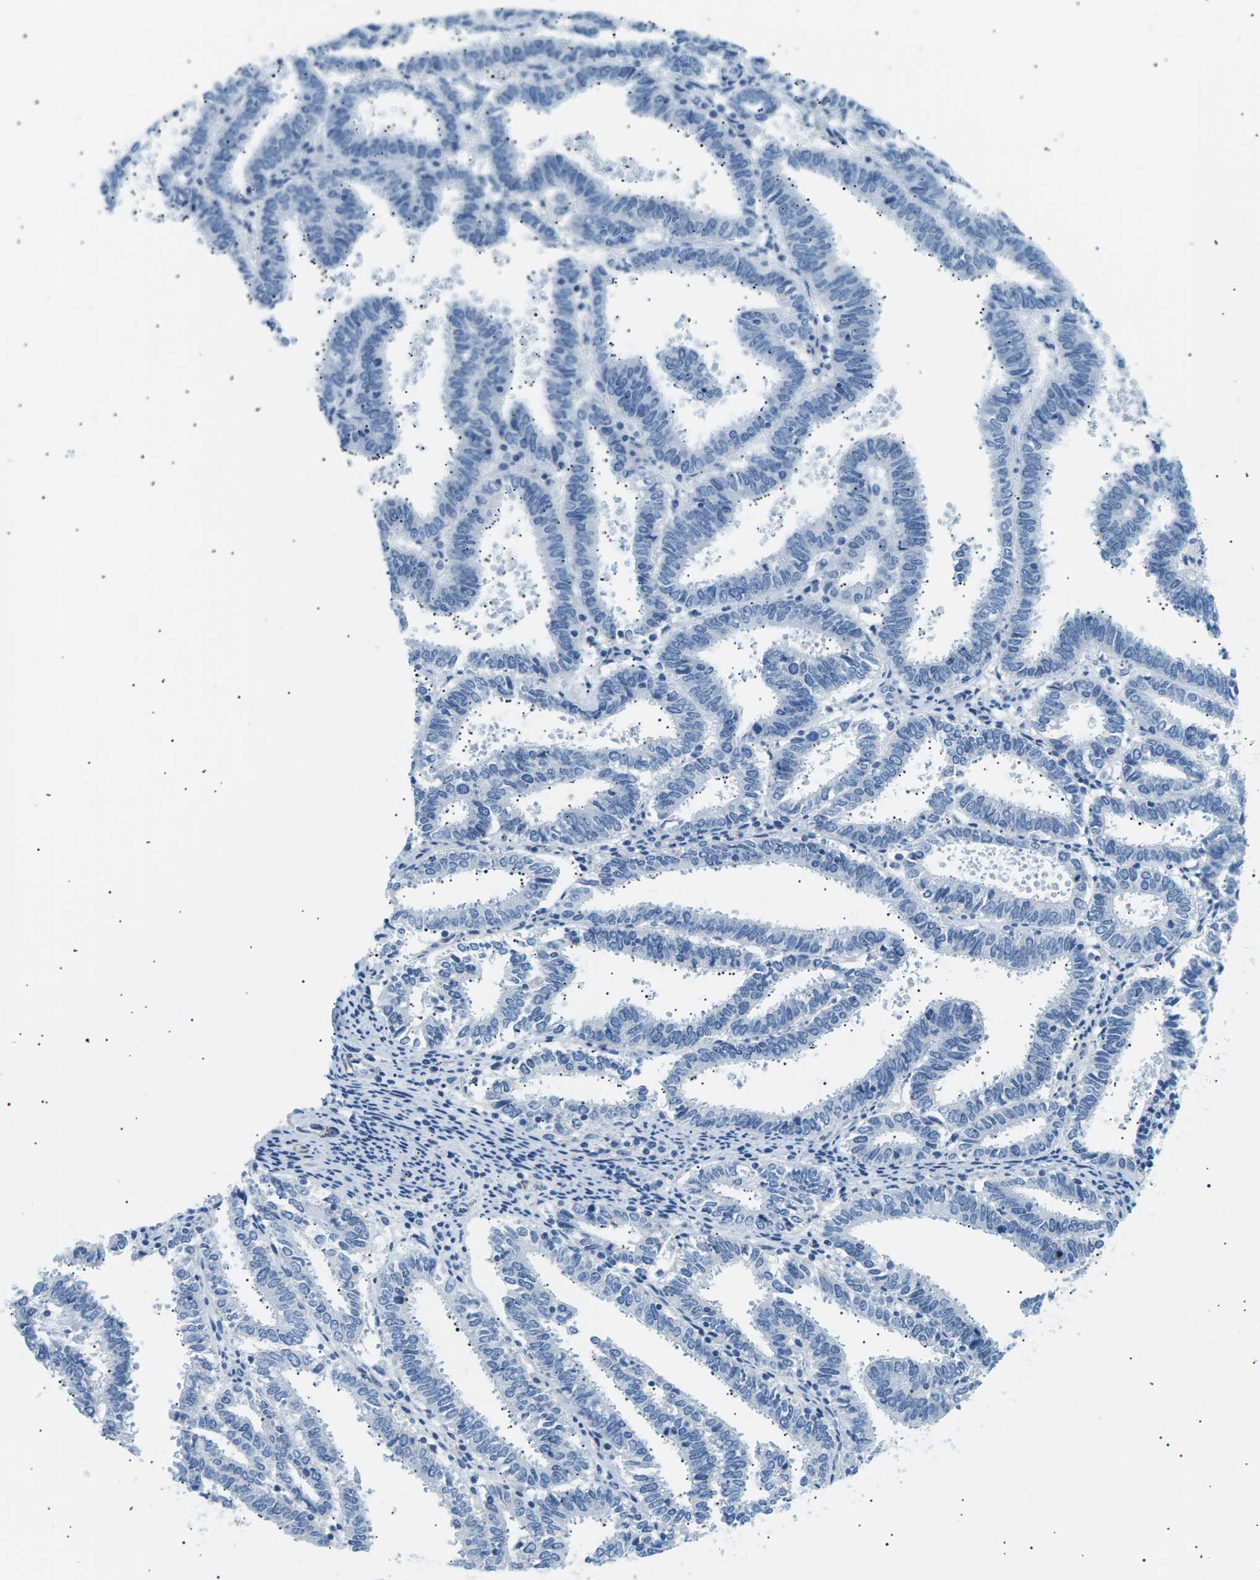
{"staining": {"intensity": "negative", "quantity": "none", "location": "none"}, "tissue": "endometrial cancer", "cell_type": "Tumor cells", "image_type": "cancer", "snomed": [{"axis": "morphology", "description": "Adenocarcinoma, NOS"}, {"axis": "topography", "description": "Uterus"}], "caption": "Immunohistochemical staining of human endometrial cancer (adenocarcinoma) reveals no significant staining in tumor cells.", "gene": "SEPTIN5", "patient": {"sex": "female", "age": 83}}